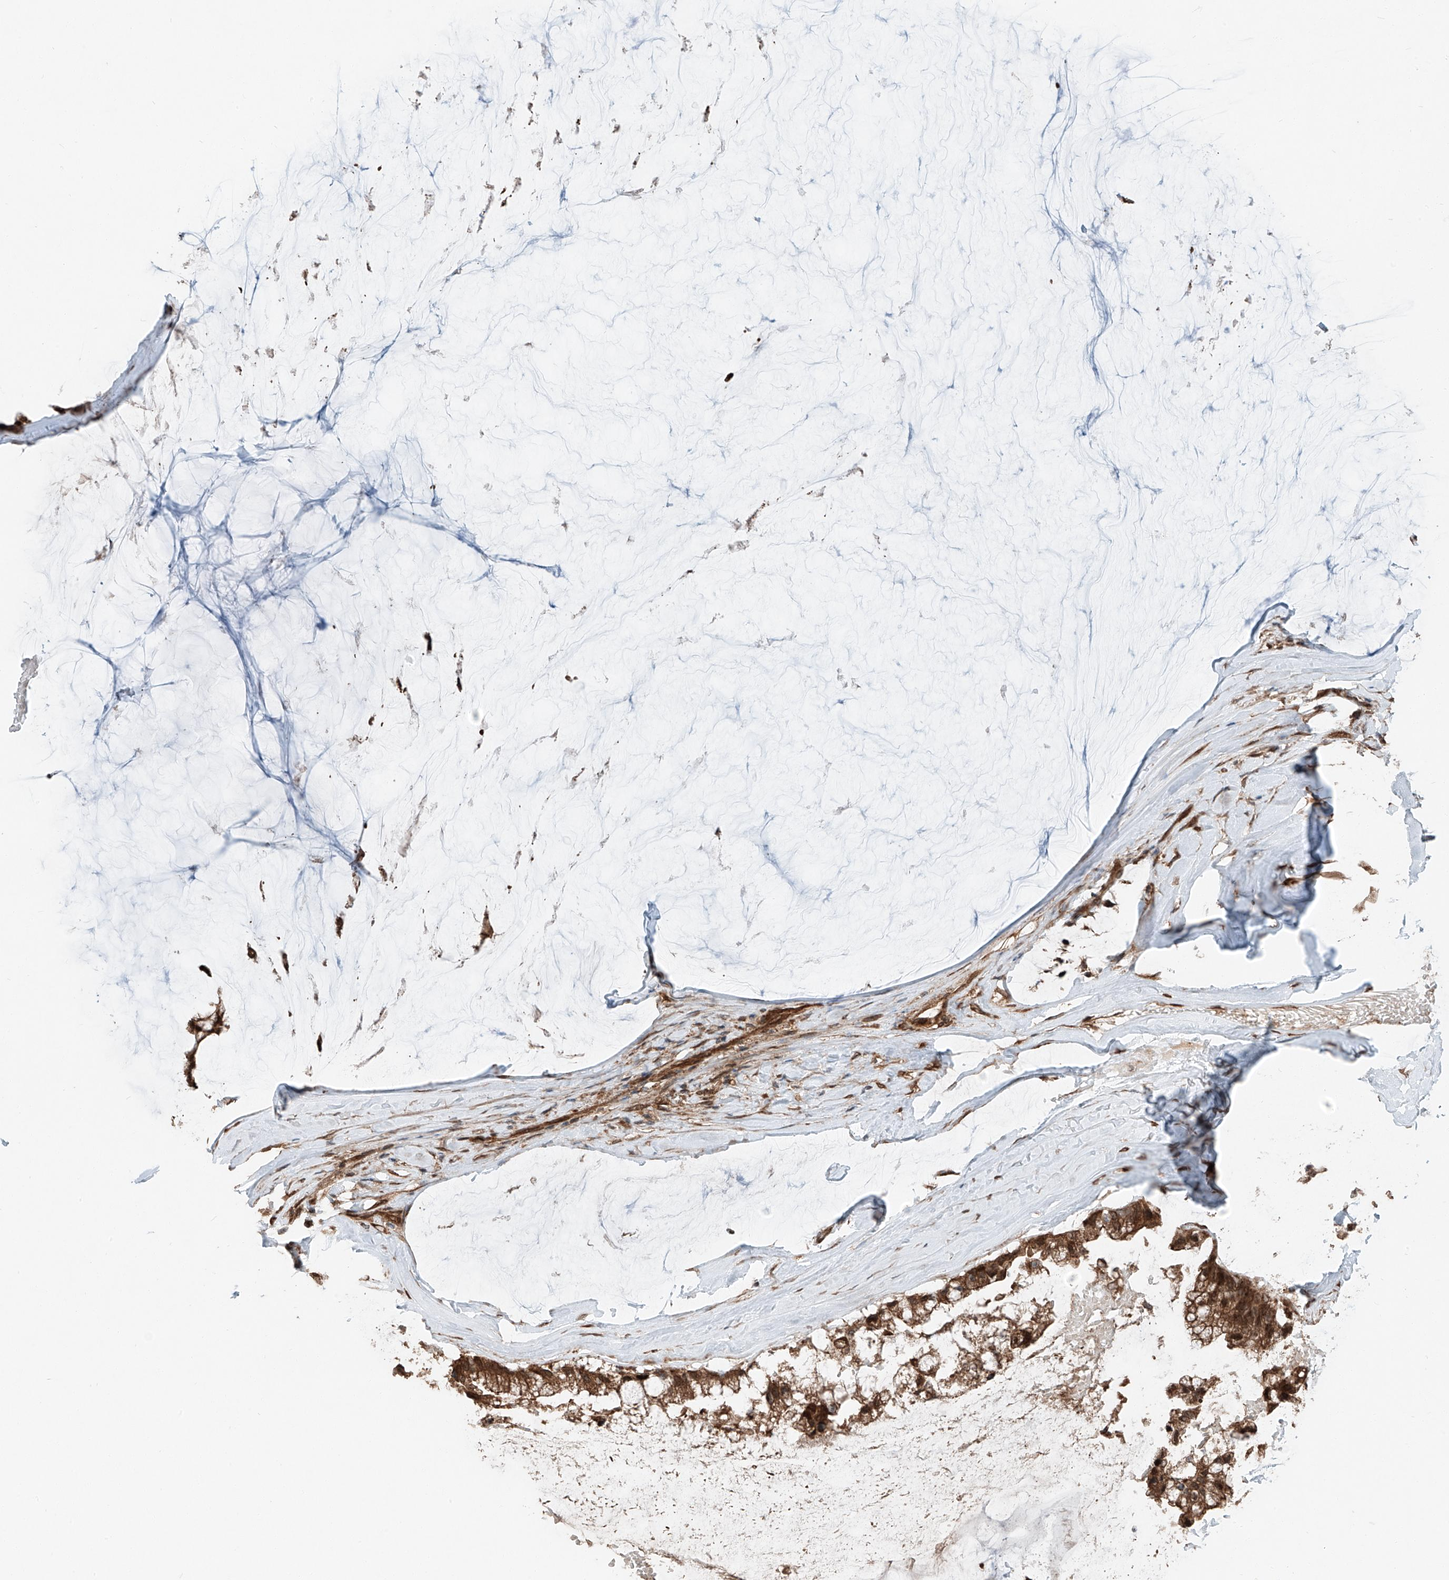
{"staining": {"intensity": "moderate", "quantity": ">75%", "location": "cytoplasmic/membranous,nuclear"}, "tissue": "ovarian cancer", "cell_type": "Tumor cells", "image_type": "cancer", "snomed": [{"axis": "morphology", "description": "Cystadenocarcinoma, mucinous, NOS"}, {"axis": "topography", "description": "Ovary"}], "caption": "Mucinous cystadenocarcinoma (ovarian) was stained to show a protein in brown. There is medium levels of moderate cytoplasmic/membranous and nuclear positivity in approximately >75% of tumor cells. (DAB (3,3'-diaminobenzidine) IHC with brightfield microscopy, high magnification).", "gene": "CEP162", "patient": {"sex": "female", "age": 39}}